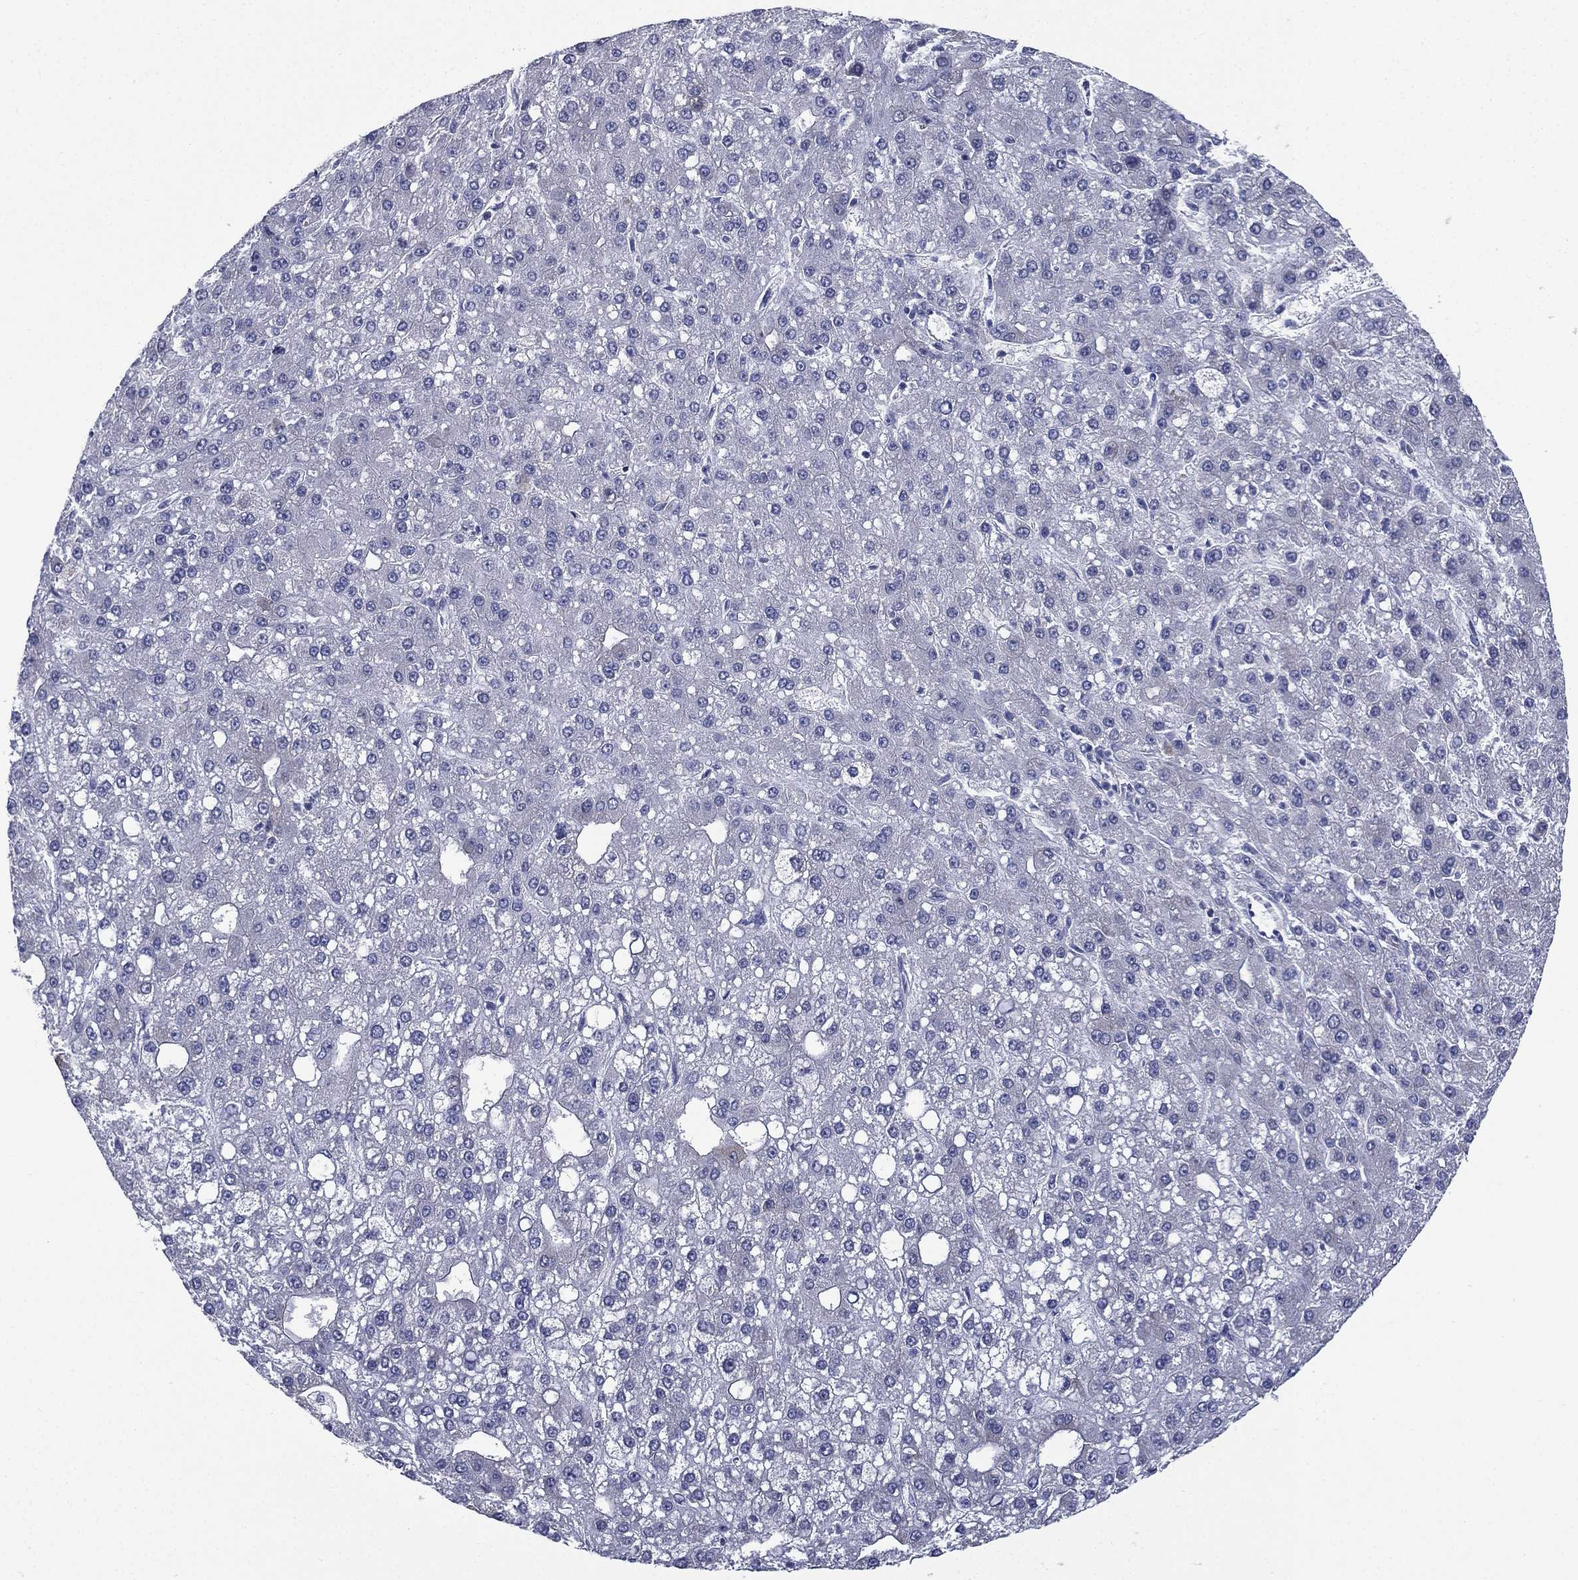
{"staining": {"intensity": "negative", "quantity": "none", "location": "none"}, "tissue": "liver cancer", "cell_type": "Tumor cells", "image_type": "cancer", "snomed": [{"axis": "morphology", "description": "Carcinoma, Hepatocellular, NOS"}, {"axis": "topography", "description": "Liver"}], "caption": "Protein analysis of liver hepatocellular carcinoma displays no significant expression in tumor cells.", "gene": "FARSA", "patient": {"sex": "male", "age": 67}}